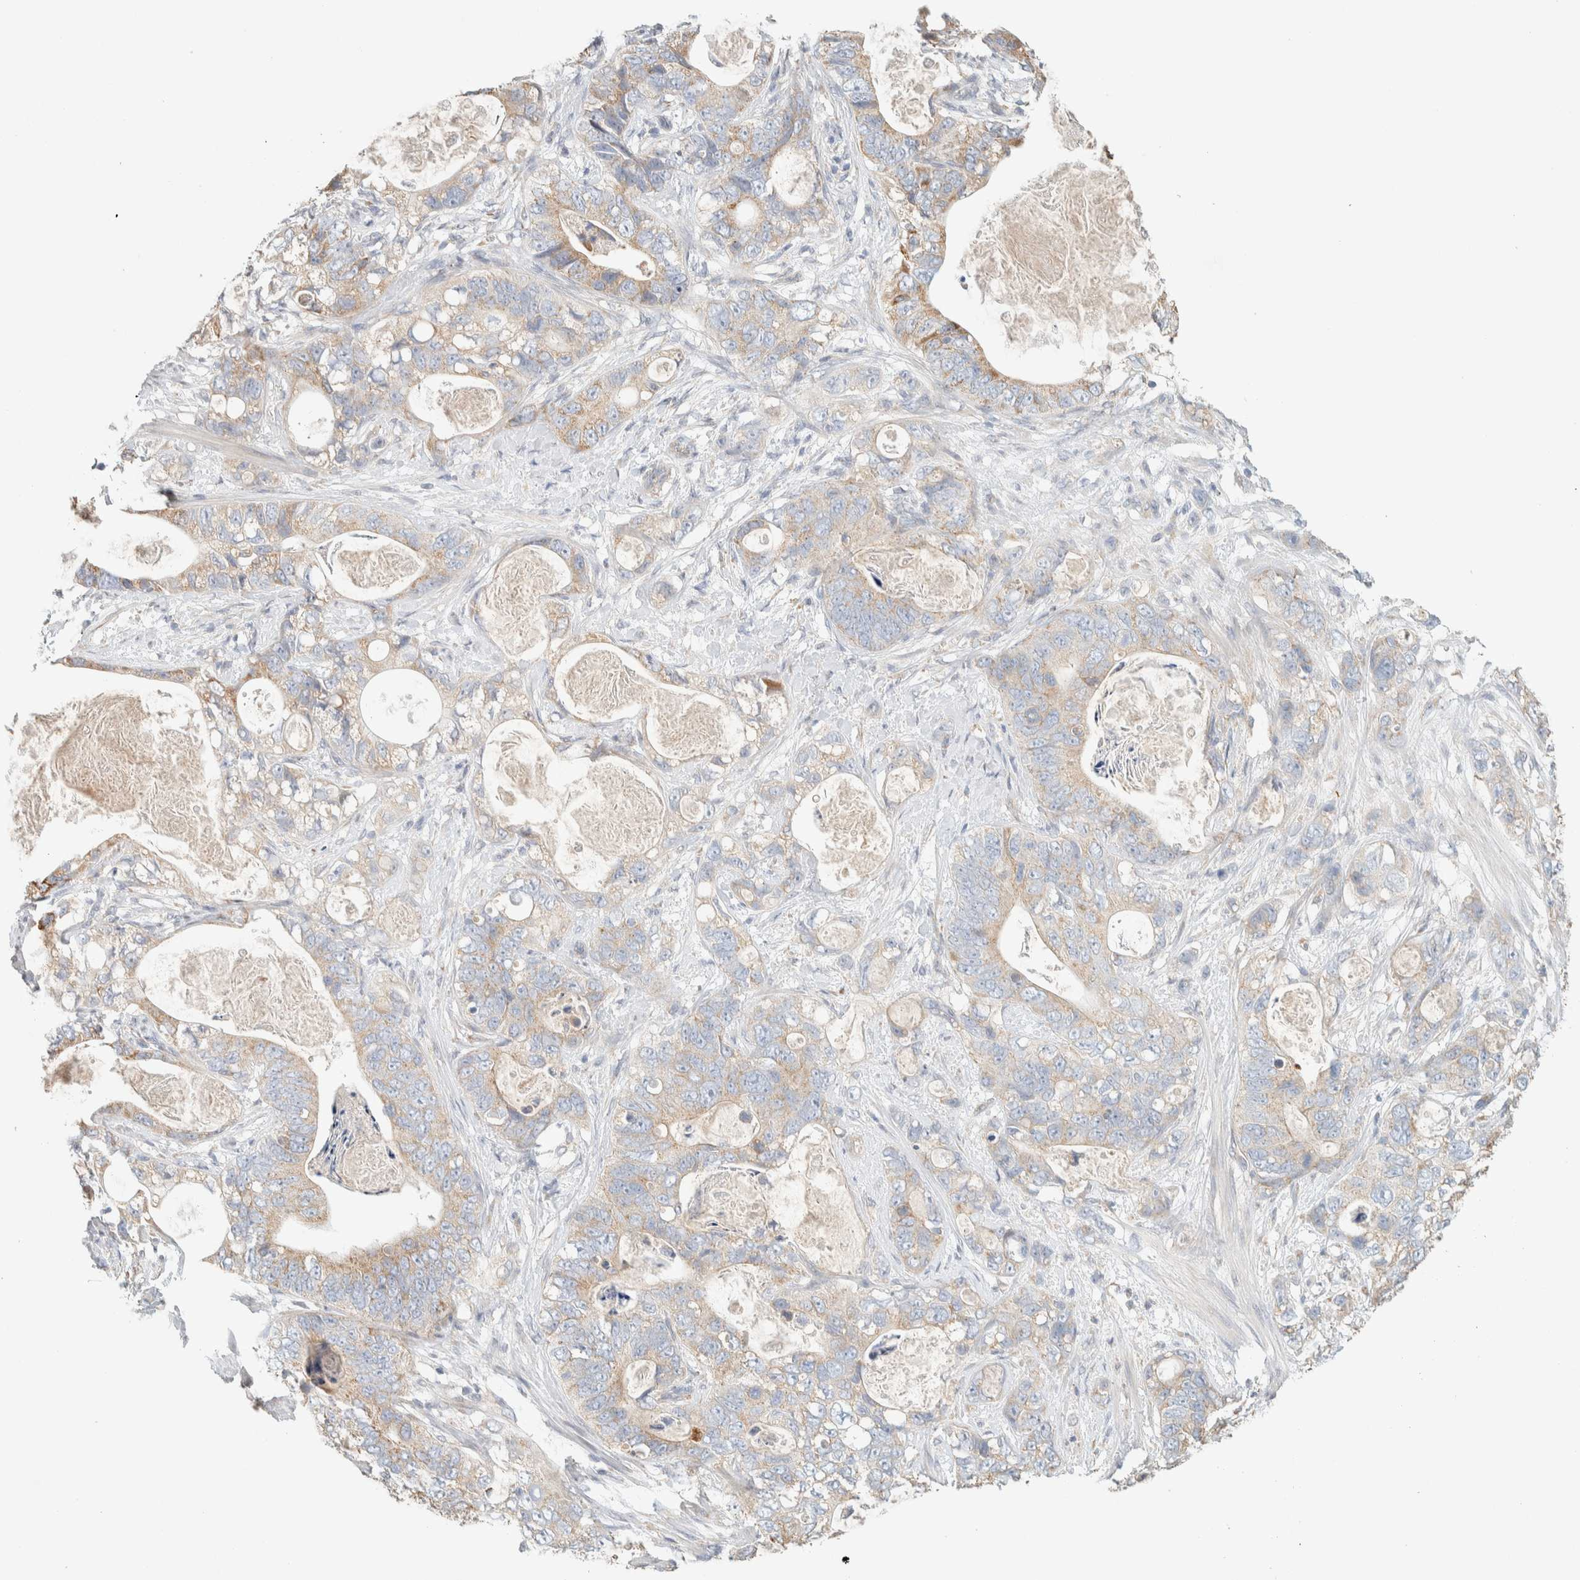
{"staining": {"intensity": "weak", "quantity": ">75%", "location": "cytoplasmic/membranous"}, "tissue": "stomach cancer", "cell_type": "Tumor cells", "image_type": "cancer", "snomed": [{"axis": "morphology", "description": "Normal tissue, NOS"}, {"axis": "morphology", "description": "Adenocarcinoma, NOS"}, {"axis": "topography", "description": "Stomach"}], "caption": "Stomach cancer (adenocarcinoma) tissue exhibits weak cytoplasmic/membranous positivity in about >75% of tumor cells", "gene": "TTC3", "patient": {"sex": "female", "age": 89}}